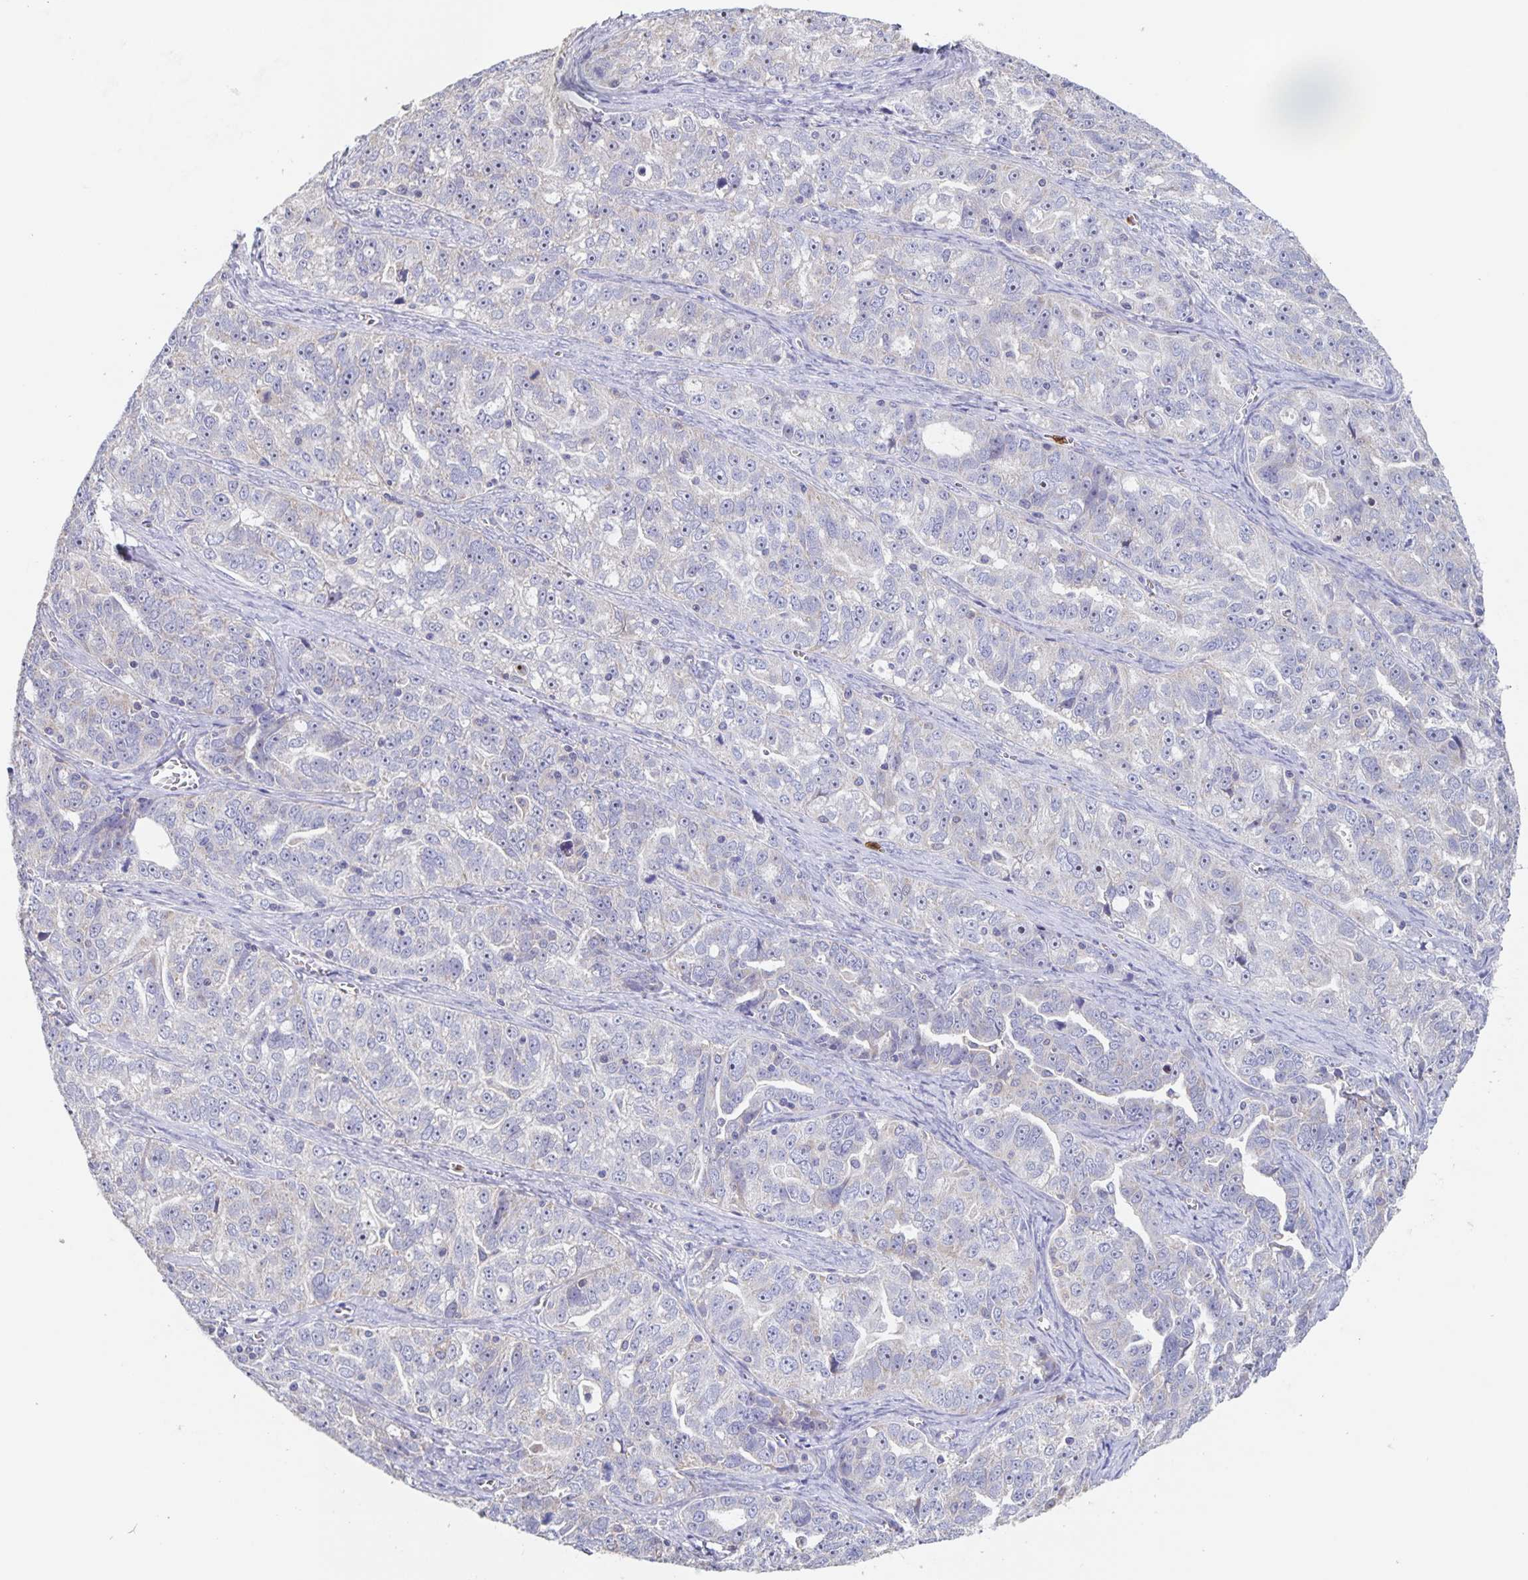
{"staining": {"intensity": "negative", "quantity": "none", "location": "none"}, "tissue": "ovarian cancer", "cell_type": "Tumor cells", "image_type": "cancer", "snomed": [{"axis": "morphology", "description": "Cystadenocarcinoma, serous, NOS"}, {"axis": "topography", "description": "Ovary"}], "caption": "IHC of serous cystadenocarcinoma (ovarian) shows no positivity in tumor cells. (Stains: DAB immunohistochemistry with hematoxylin counter stain, Microscopy: brightfield microscopy at high magnification).", "gene": "CDC42BPG", "patient": {"sex": "female", "age": 51}}